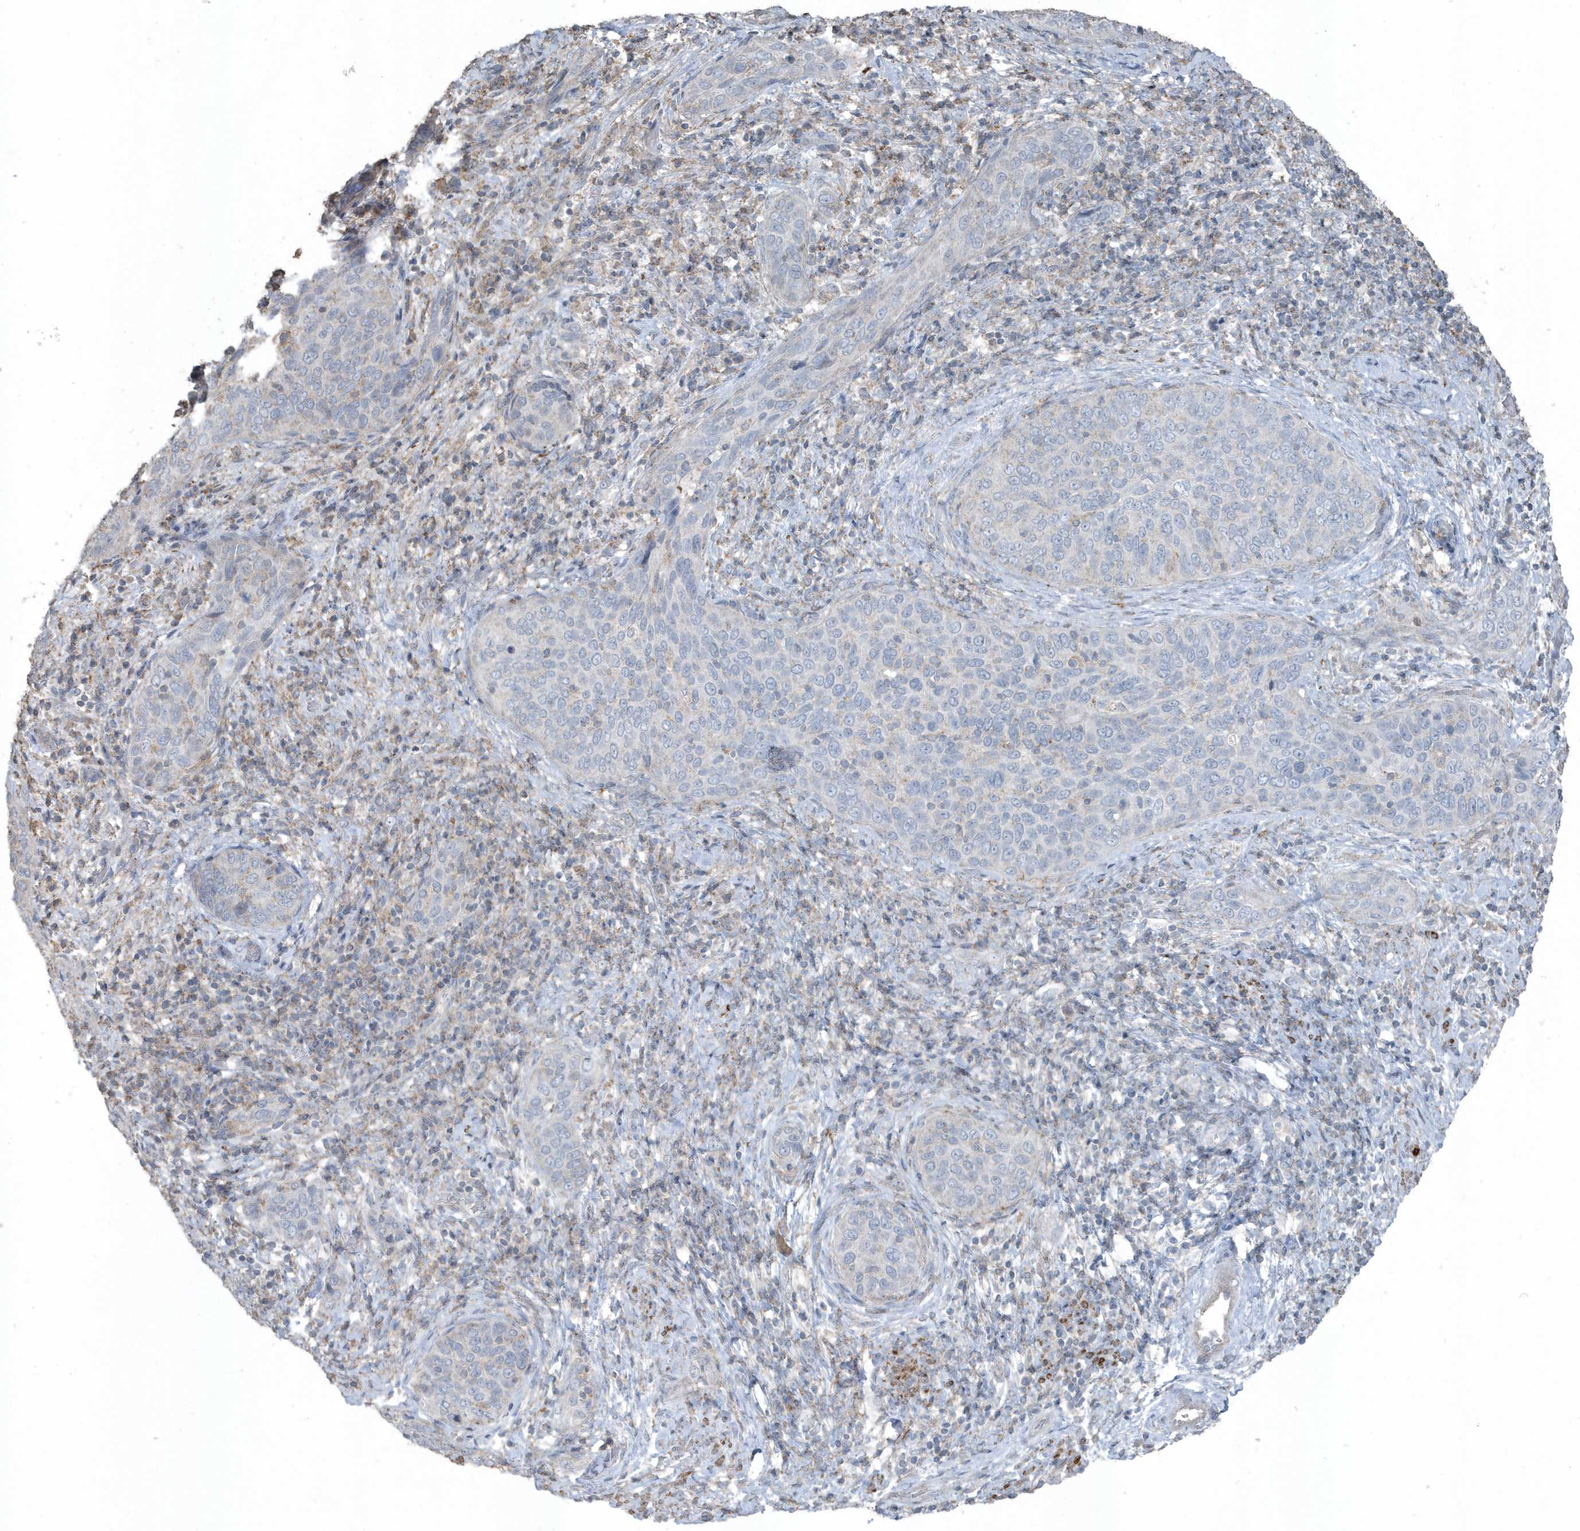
{"staining": {"intensity": "negative", "quantity": "none", "location": "none"}, "tissue": "cervical cancer", "cell_type": "Tumor cells", "image_type": "cancer", "snomed": [{"axis": "morphology", "description": "Squamous cell carcinoma, NOS"}, {"axis": "topography", "description": "Cervix"}], "caption": "Immunohistochemistry (IHC) micrograph of neoplastic tissue: cervical squamous cell carcinoma stained with DAB (3,3'-diaminobenzidine) reveals no significant protein staining in tumor cells.", "gene": "ACTC1", "patient": {"sex": "female", "age": 60}}